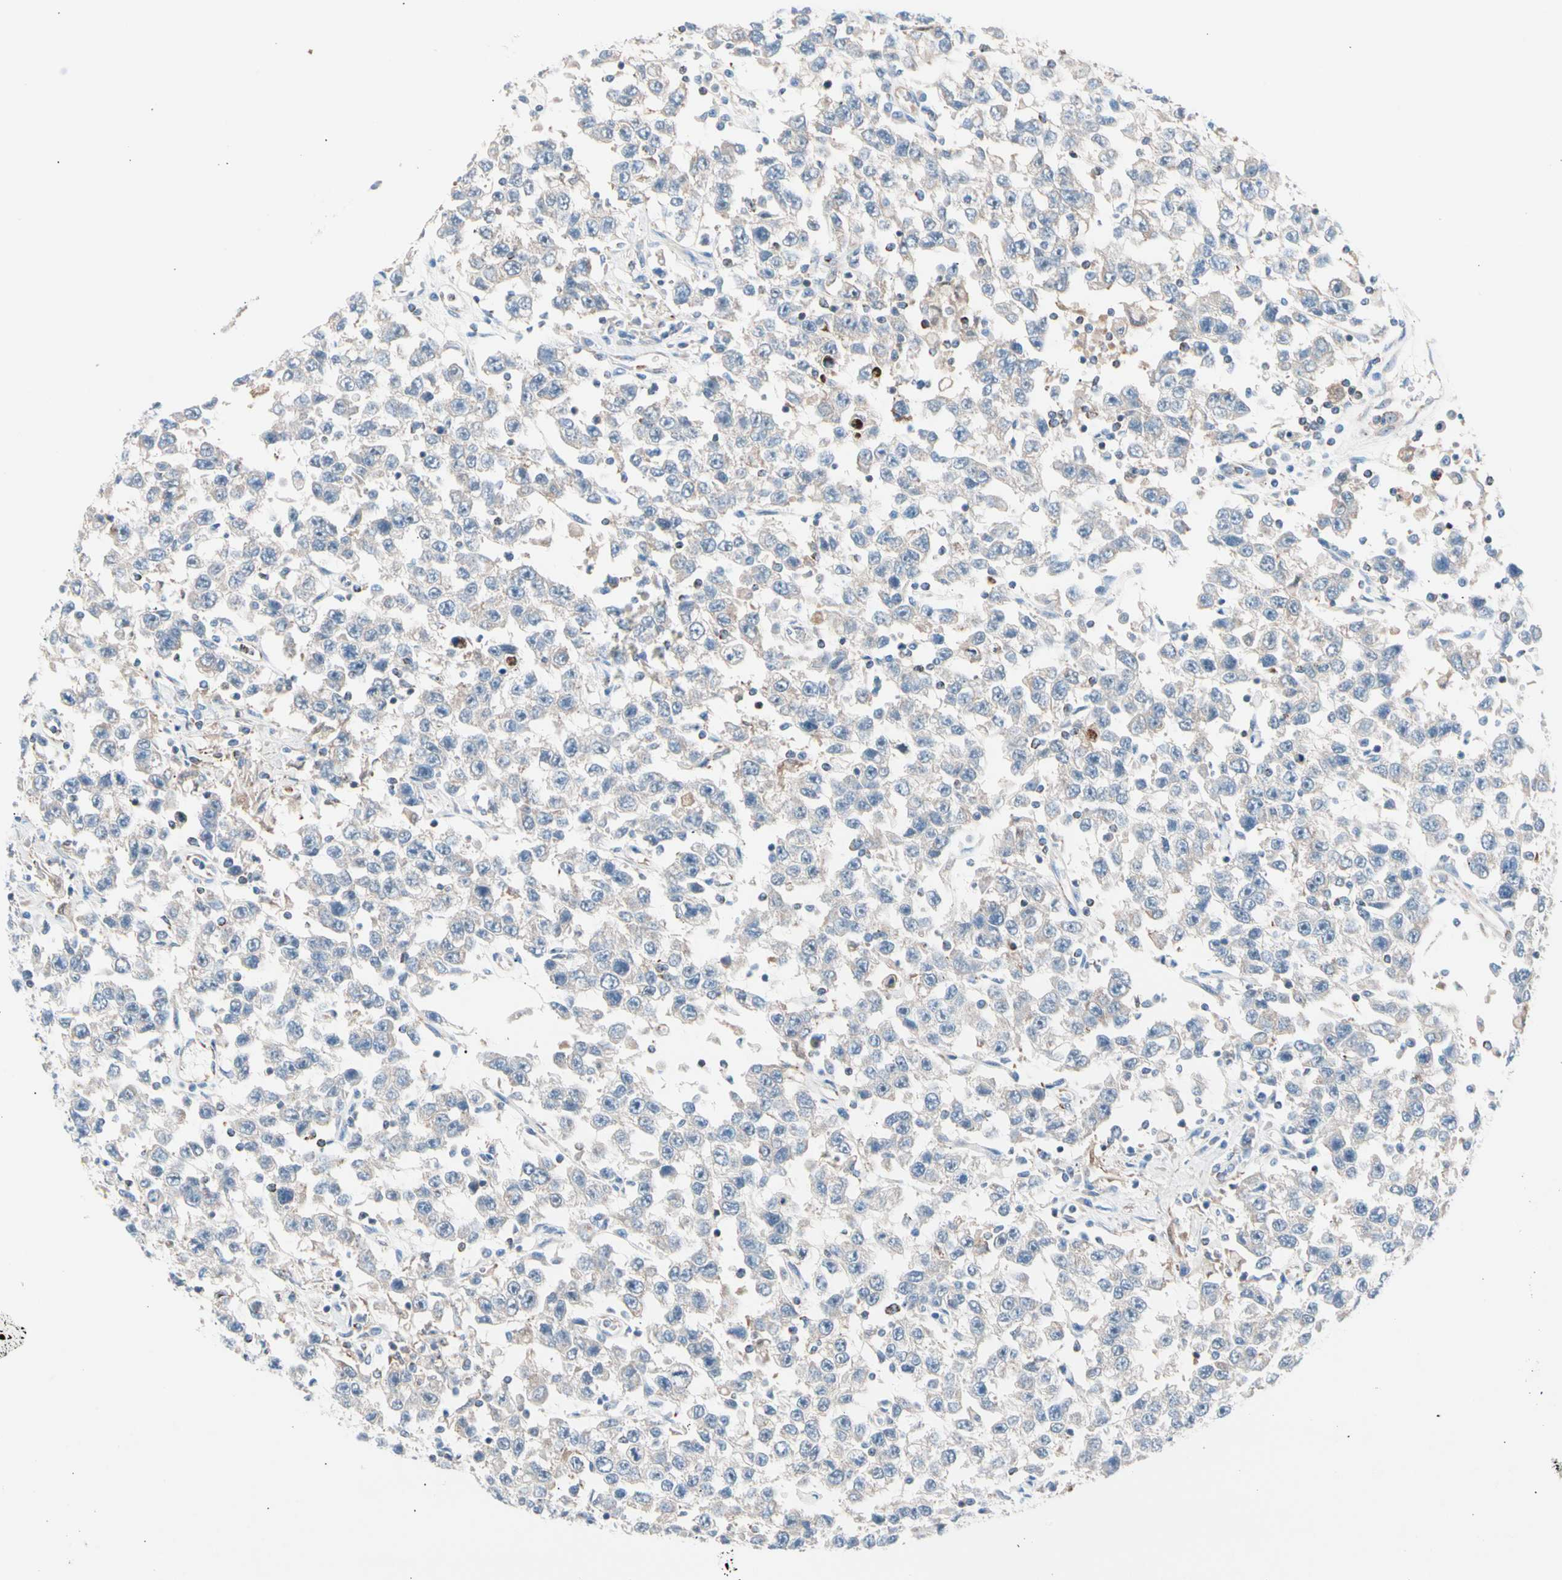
{"staining": {"intensity": "negative", "quantity": "none", "location": "none"}, "tissue": "testis cancer", "cell_type": "Tumor cells", "image_type": "cancer", "snomed": [{"axis": "morphology", "description": "Seminoma, NOS"}, {"axis": "topography", "description": "Testis"}], "caption": "Immunohistochemistry (IHC) photomicrograph of neoplastic tissue: testis cancer (seminoma) stained with DAB (3,3'-diaminobenzidine) exhibits no significant protein expression in tumor cells. Nuclei are stained in blue.", "gene": "HK1", "patient": {"sex": "male", "age": 41}}